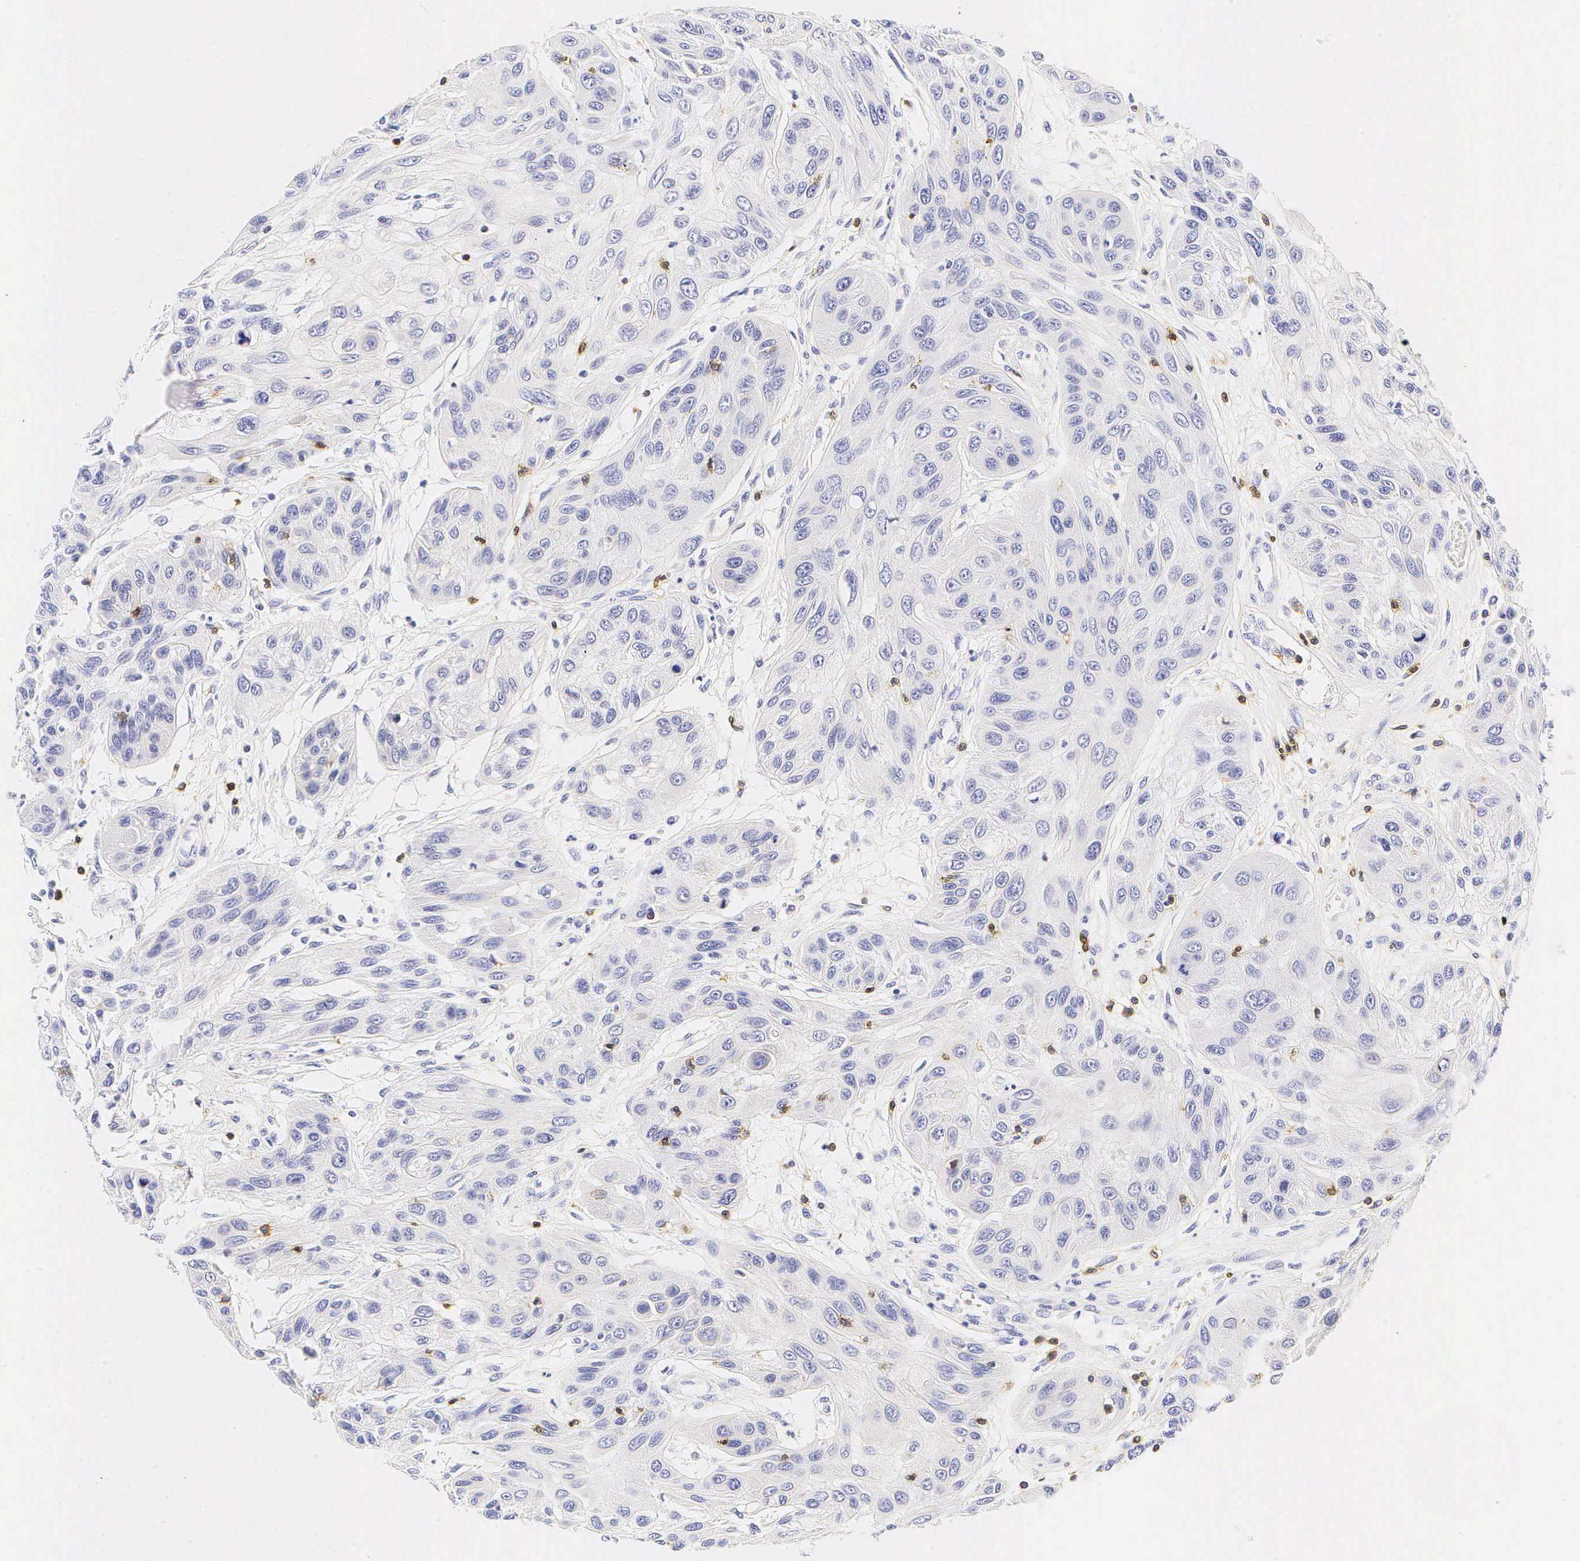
{"staining": {"intensity": "negative", "quantity": "none", "location": "none"}, "tissue": "skin cancer", "cell_type": "Tumor cells", "image_type": "cancer", "snomed": [{"axis": "morphology", "description": "Squamous cell carcinoma, NOS"}, {"axis": "topography", "description": "Skin"}, {"axis": "topography", "description": "Anal"}], "caption": "A high-resolution photomicrograph shows IHC staining of skin cancer, which displays no significant positivity in tumor cells.", "gene": "CD3E", "patient": {"sex": "male", "age": 61}}